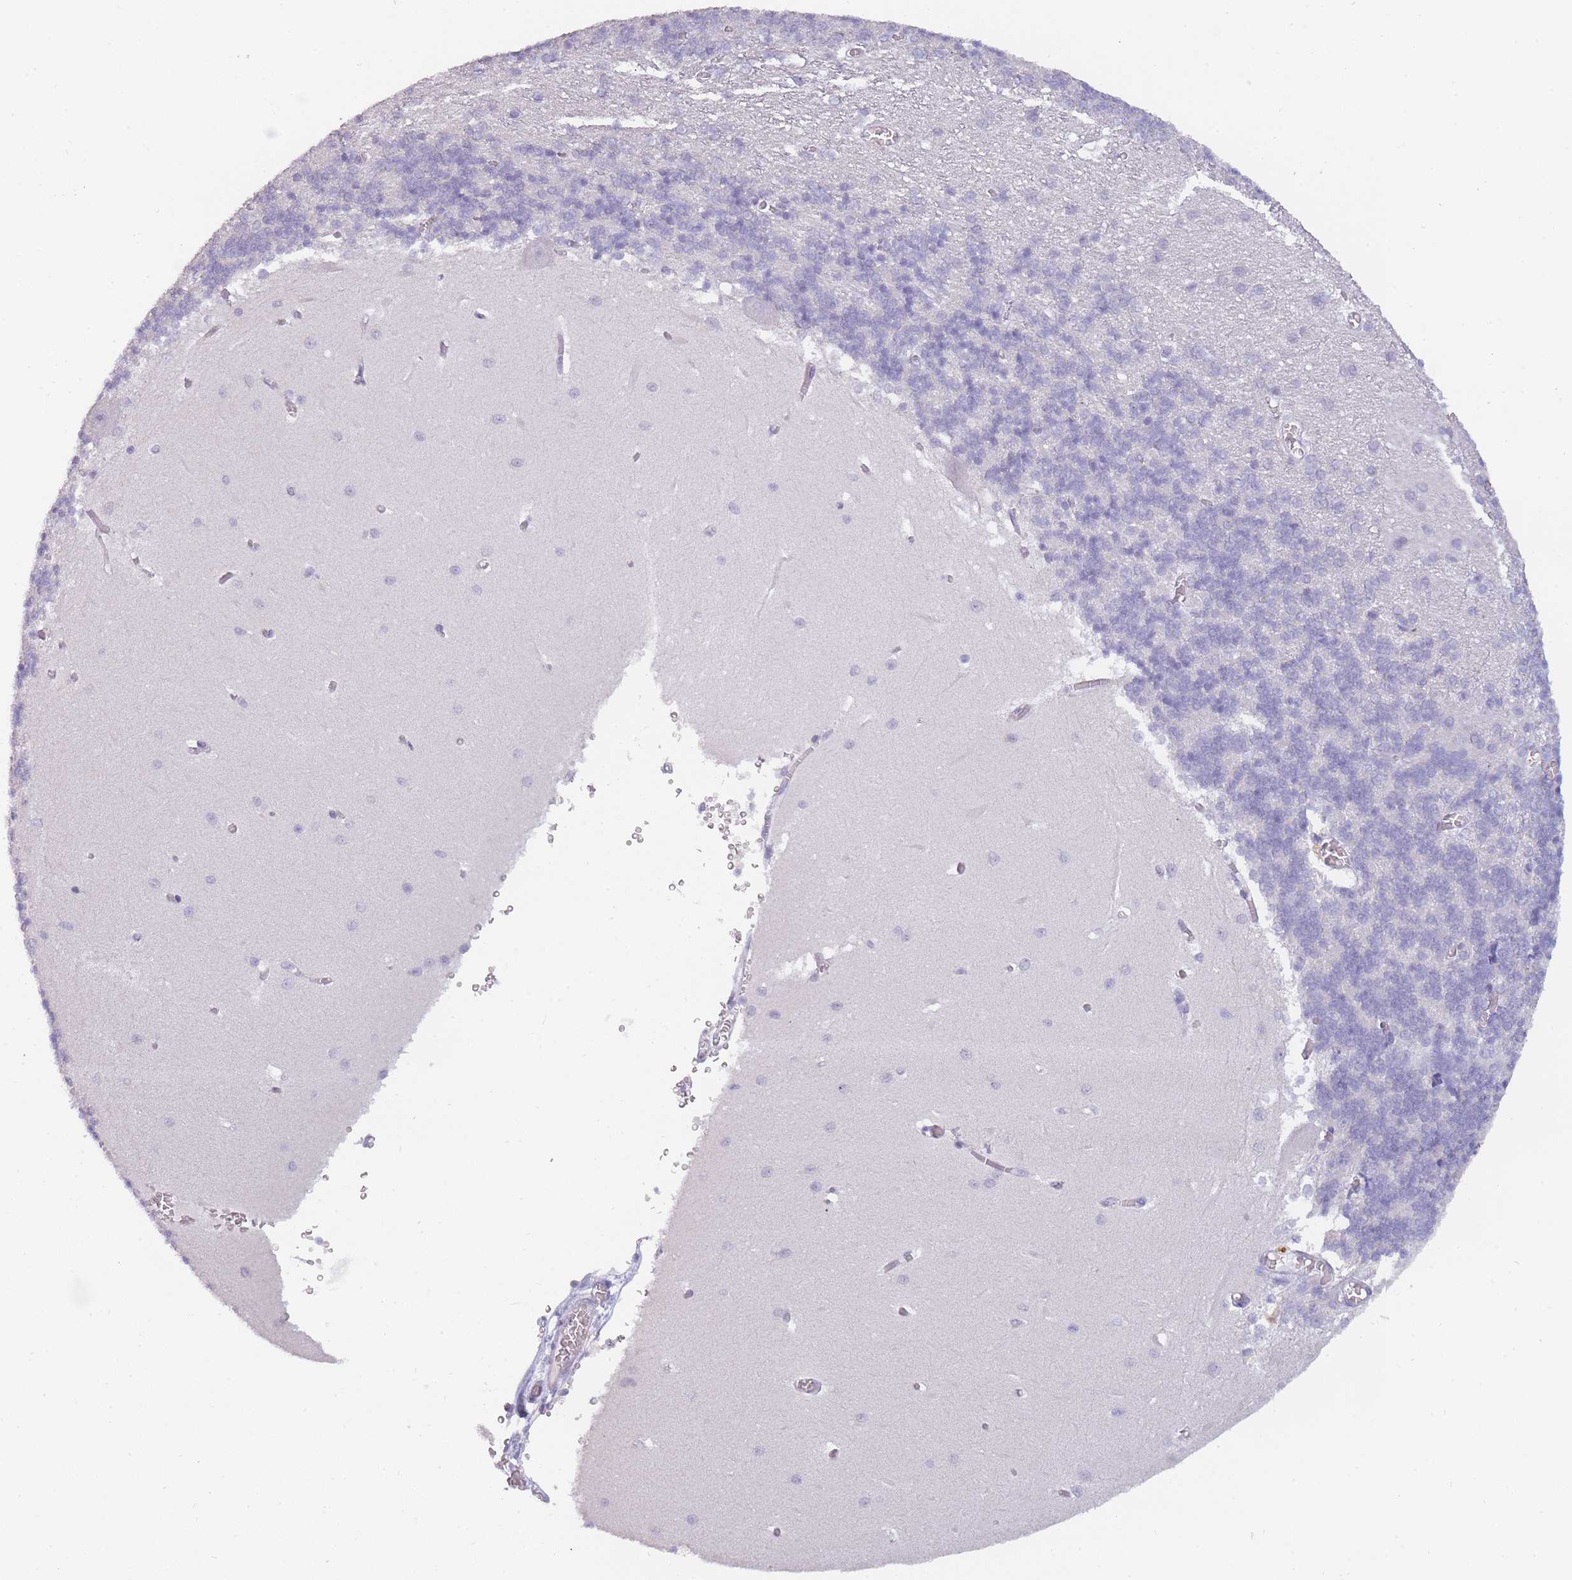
{"staining": {"intensity": "negative", "quantity": "none", "location": "none"}, "tissue": "cerebellum", "cell_type": "Cells in granular layer", "image_type": "normal", "snomed": [{"axis": "morphology", "description": "Normal tissue, NOS"}, {"axis": "topography", "description": "Cerebellum"}], "caption": "Protein analysis of unremarkable cerebellum reveals no significant positivity in cells in granular layer.", "gene": "INS", "patient": {"sex": "male", "age": 37}}